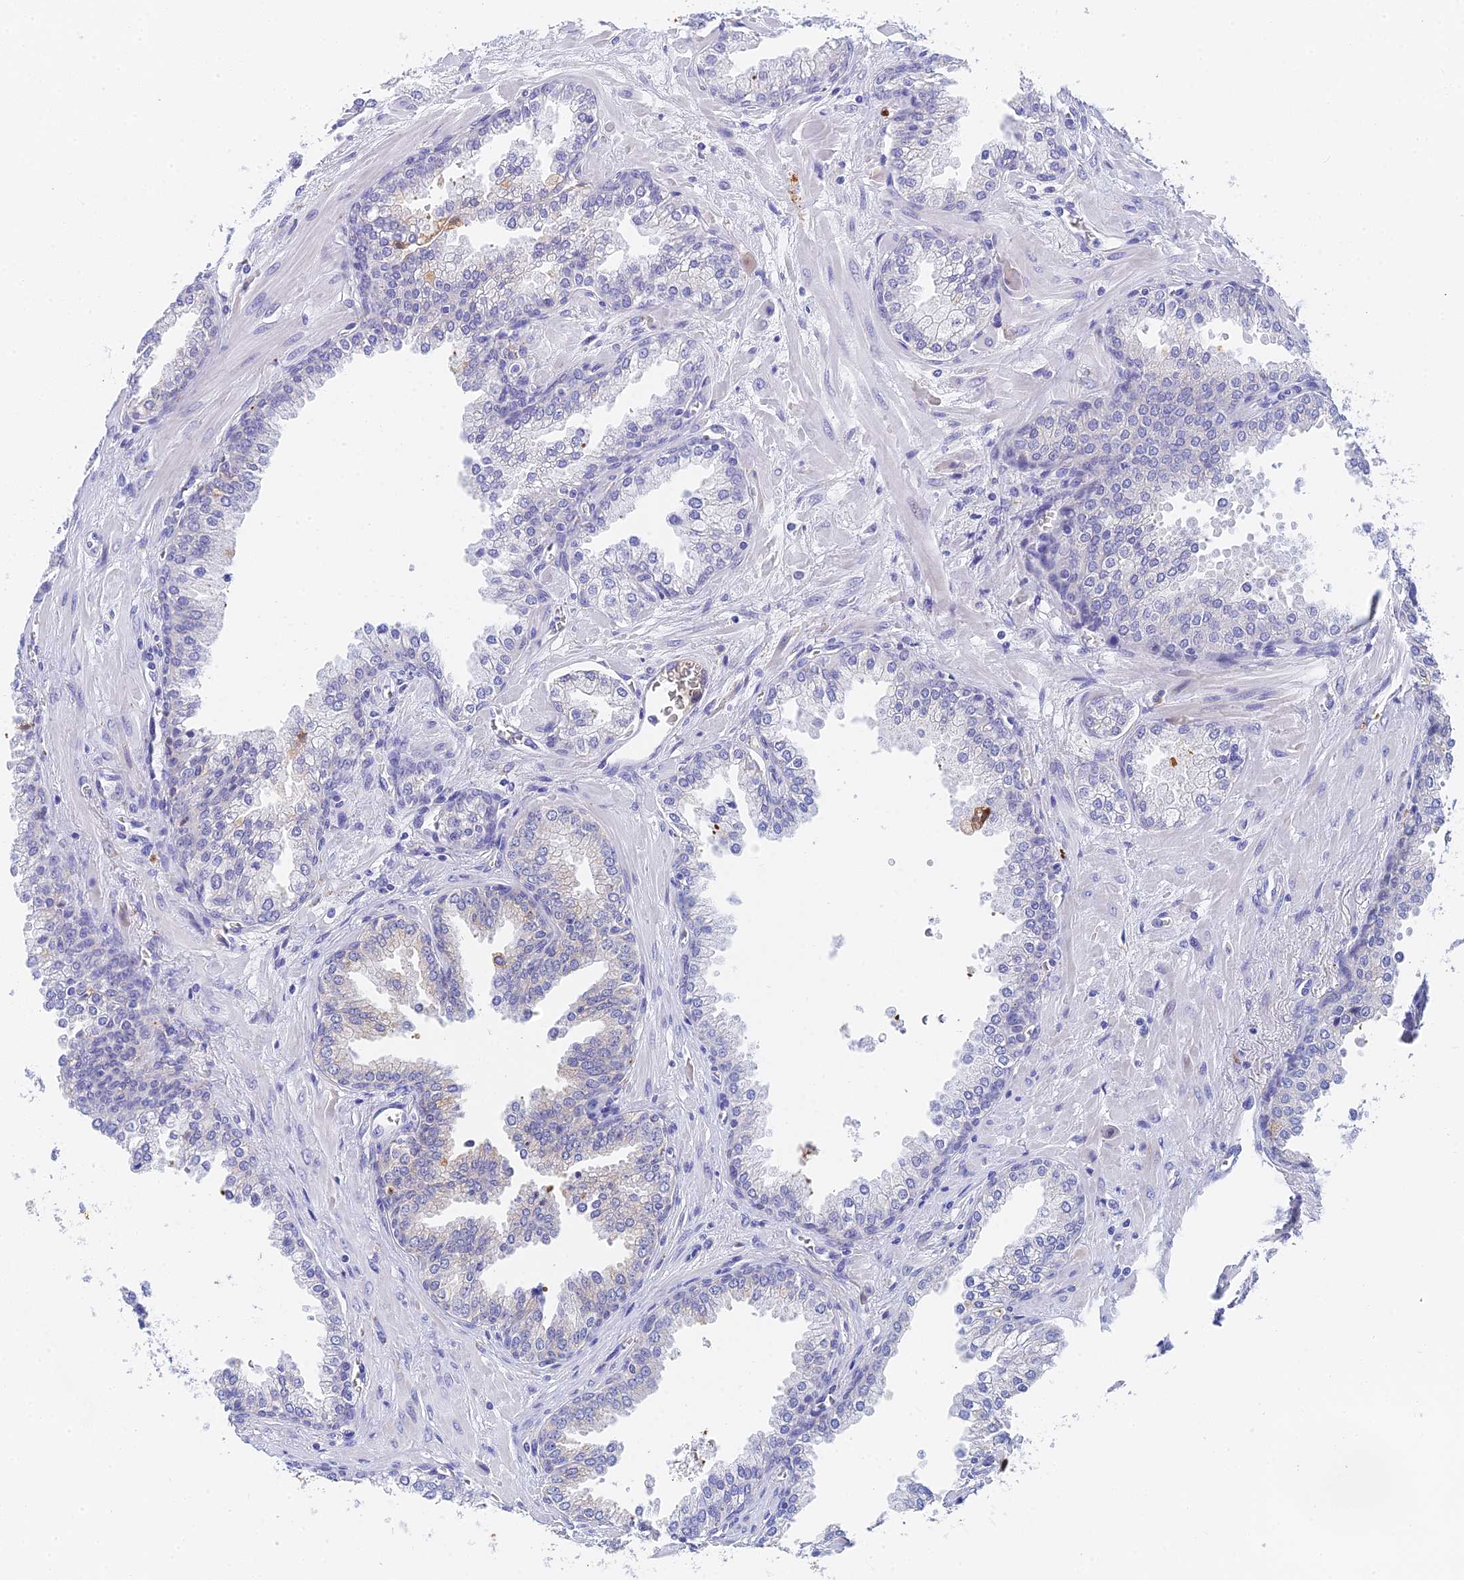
{"staining": {"intensity": "negative", "quantity": "none", "location": "none"}, "tissue": "prostate cancer", "cell_type": "Tumor cells", "image_type": "cancer", "snomed": [{"axis": "morphology", "description": "Adenocarcinoma, Low grade"}, {"axis": "topography", "description": "Prostate"}], "caption": "Immunohistochemical staining of human prostate adenocarcinoma (low-grade) reveals no significant staining in tumor cells. (Stains: DAB (3,3'-diaminobenzidine) immunohistochemistry (IHC) with hematoxylin counter stain, Microscopy: brightfield microscopy at high magnification).", "gene": "ADAMTS13", "patient": {"sex": "male", "age": 67}}